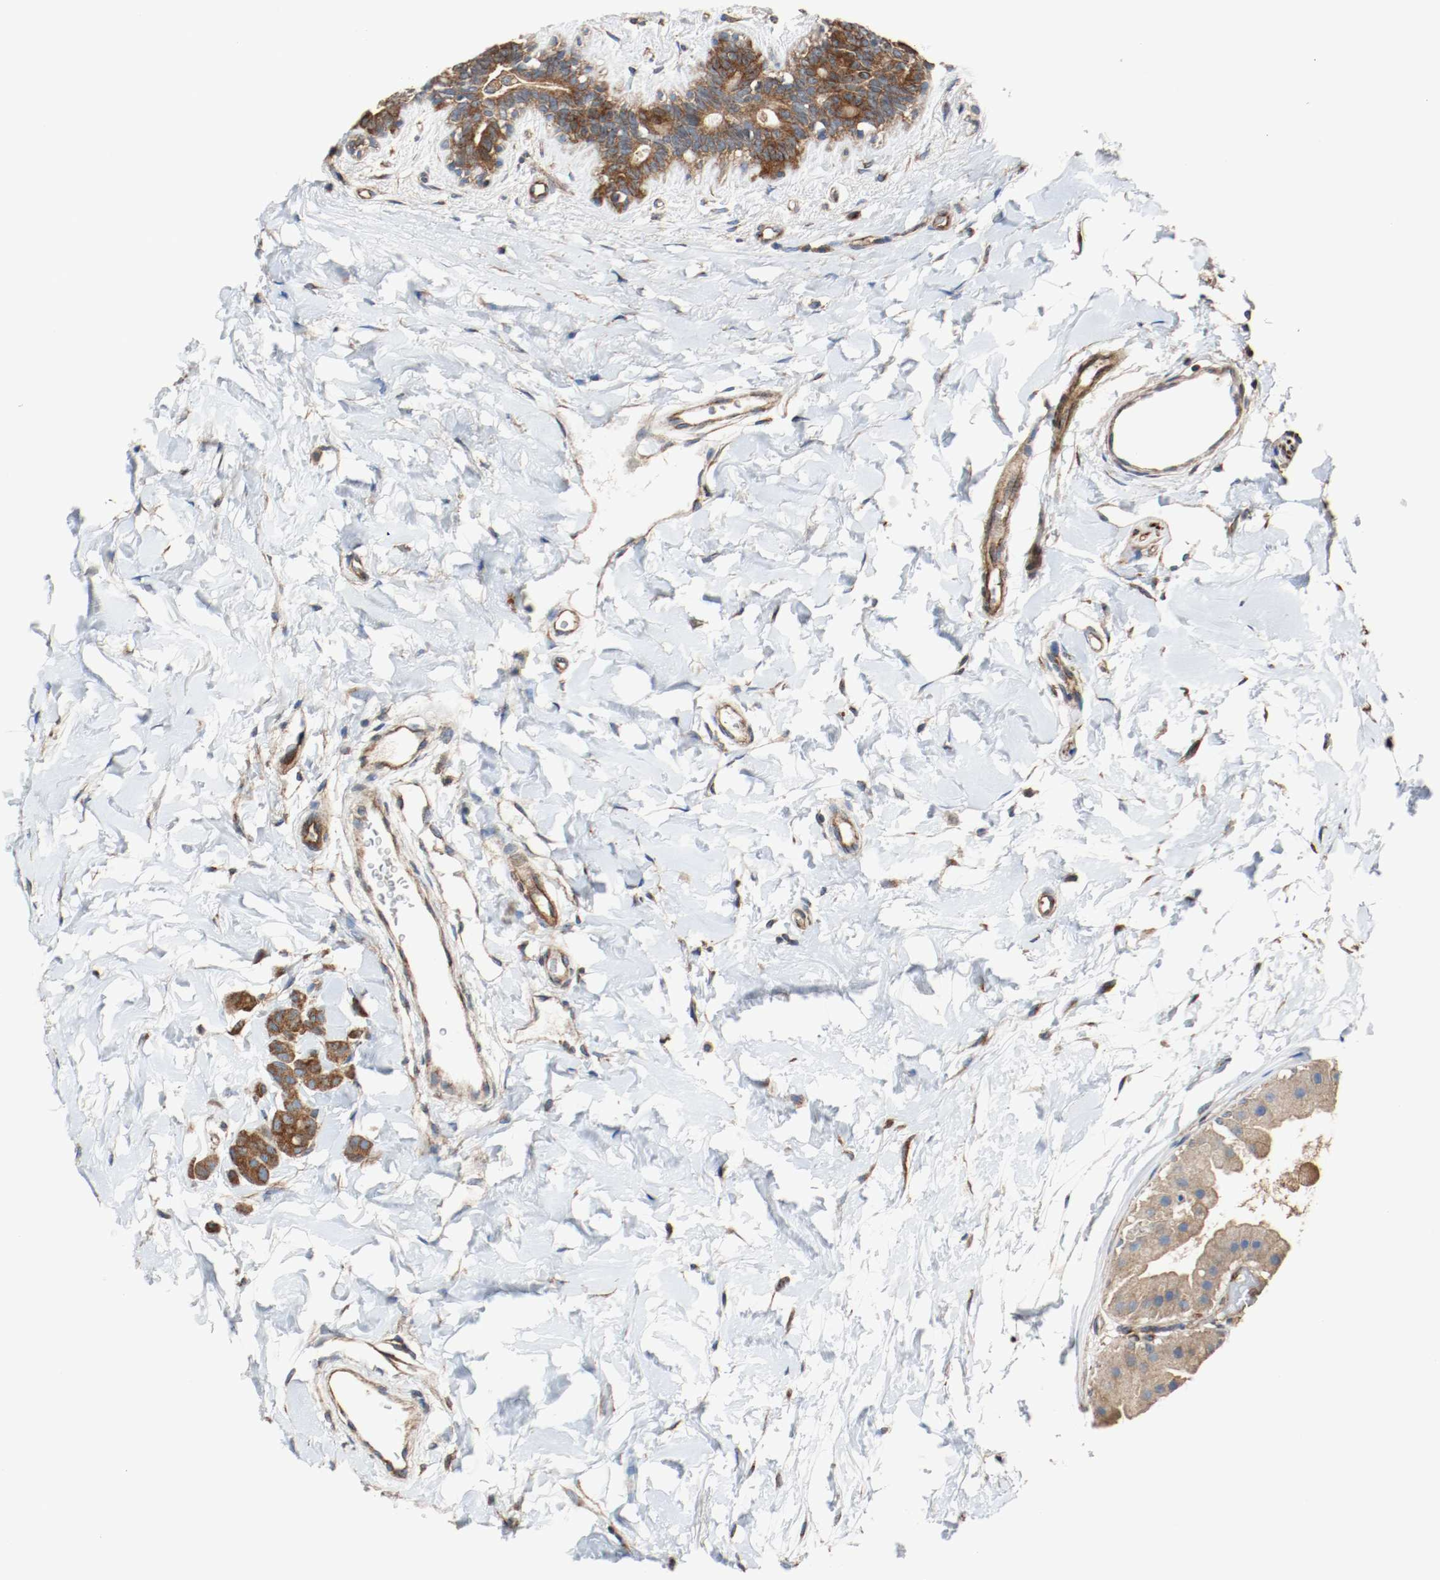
{"staining": {"intensity": "strong", "quantity": ">75%", "location": "cytoplasmic/membranous"}, "tissue": "breast cancer", "cell_type": "Tumor cells", "image_type": "cancer", "snomed": [{"axis": "morphology", "description": "Lobular carcinoma, in situ"}, {"axis": "morphology", "description": "Lobular carcinoma"}, {"axis": "topography", "description": "Breast"}], "caption": "Protein analysis of breast cancer (lobular carcinoma) tissue shows strong cytoplasmic/membranous positivity in approximately >75% of tumor cells.", "gene": "TUBA3D", "patient": {"sex": "female", "age": 41}}